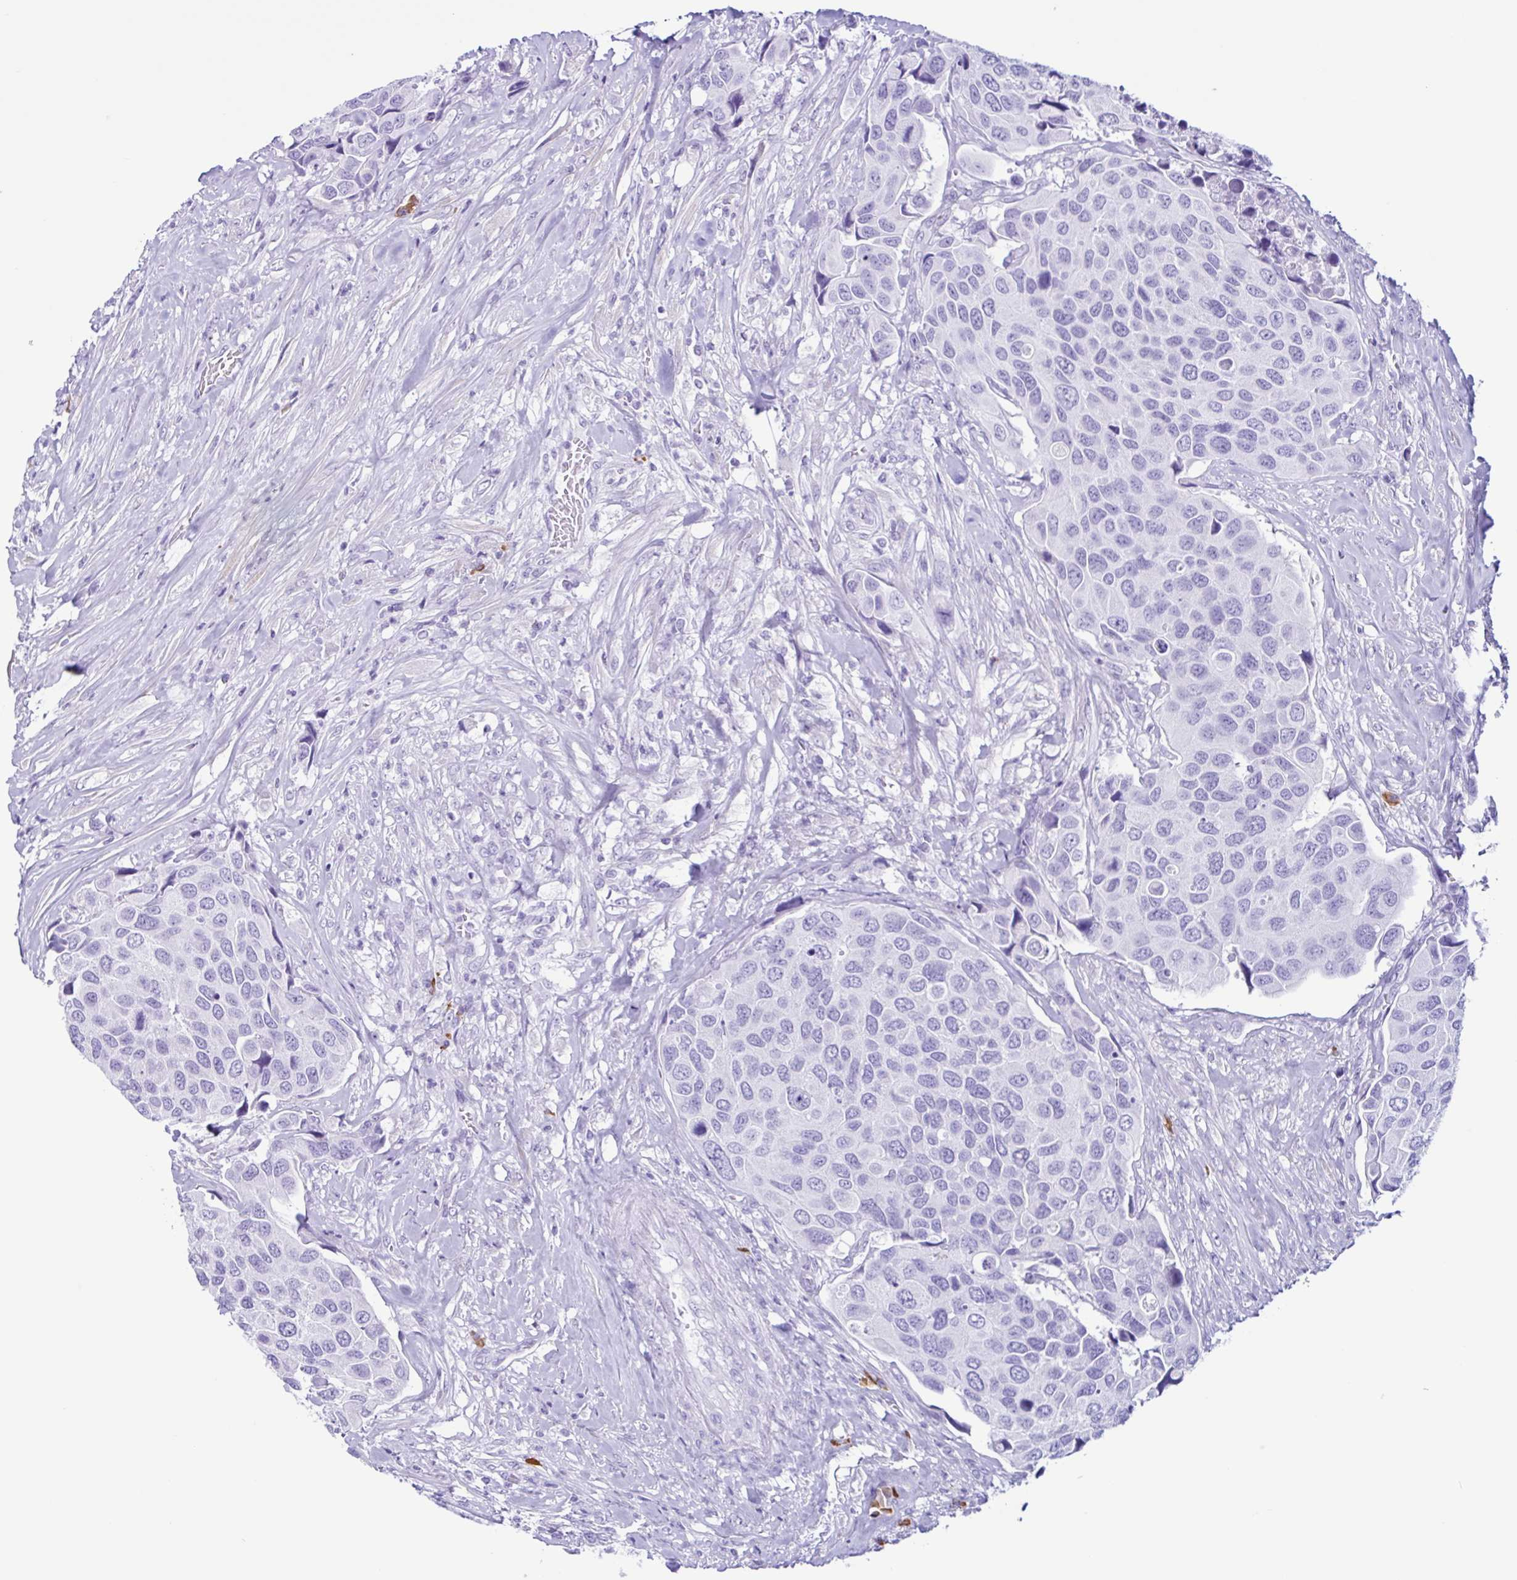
{"staining": {"intensity": "negative", "quantity": "none", "location": "none"}, "tissue": "urothelial cancer", "cell_type": "Tumor cells", "image_type": "cancer", "snomed": [{"axis": "morphology", "description": "Urothelial carcinoma, High grade"}, {"axis": "topography", "description": "Urinary bladder"}], "caption": "High power microscopy micrograph of an IHC image of urothelial cancer, revealing no significant staining in tumor cells.", "gene": "PIGF", "patient": {"sex": "male", "age": 74}}